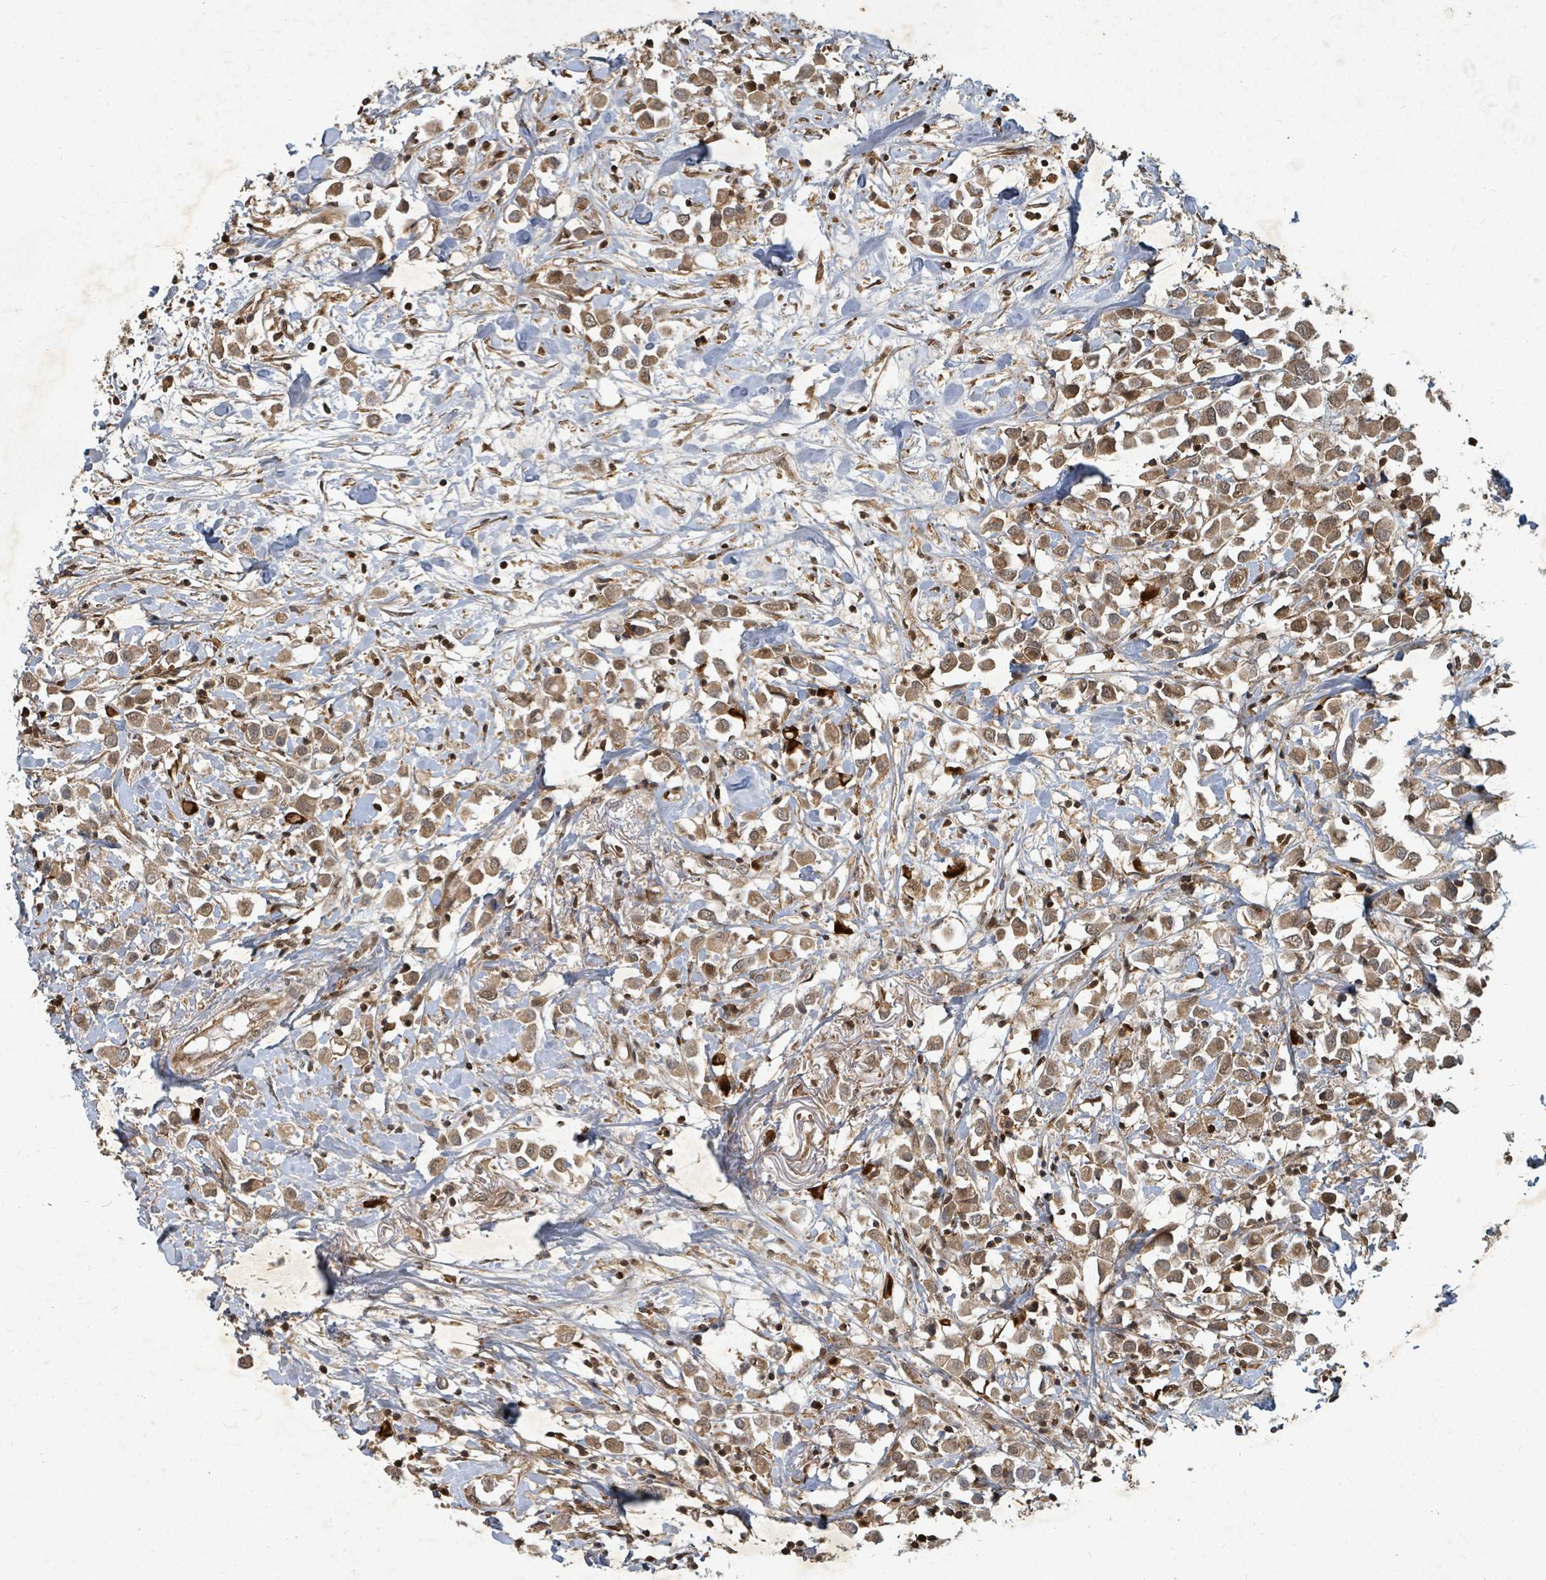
{"staining": {"intensity": "moderate", "quantity": ">75%", "location": "cytoplasmic/membranous,nuclear"}, "tissue": "breast cancer", "cell_type": "Tumor cells", "image_type": "cancer", "snomed": [{"axis": "morphology", "description": "Duct carcinoma"}, {"axis": "topography", "description": "Breast"}], "caption": "DAB (3,3'-diaminobenzidine) immunohistochemical staining of invasive ductal carcinoma (breast) displays moderate cytoplasmic/membranous and nuclear protein positivity in about >75% of tumor cells.", "gene": "KDM4E", "patient": {"sex": "female", "age": 61}}